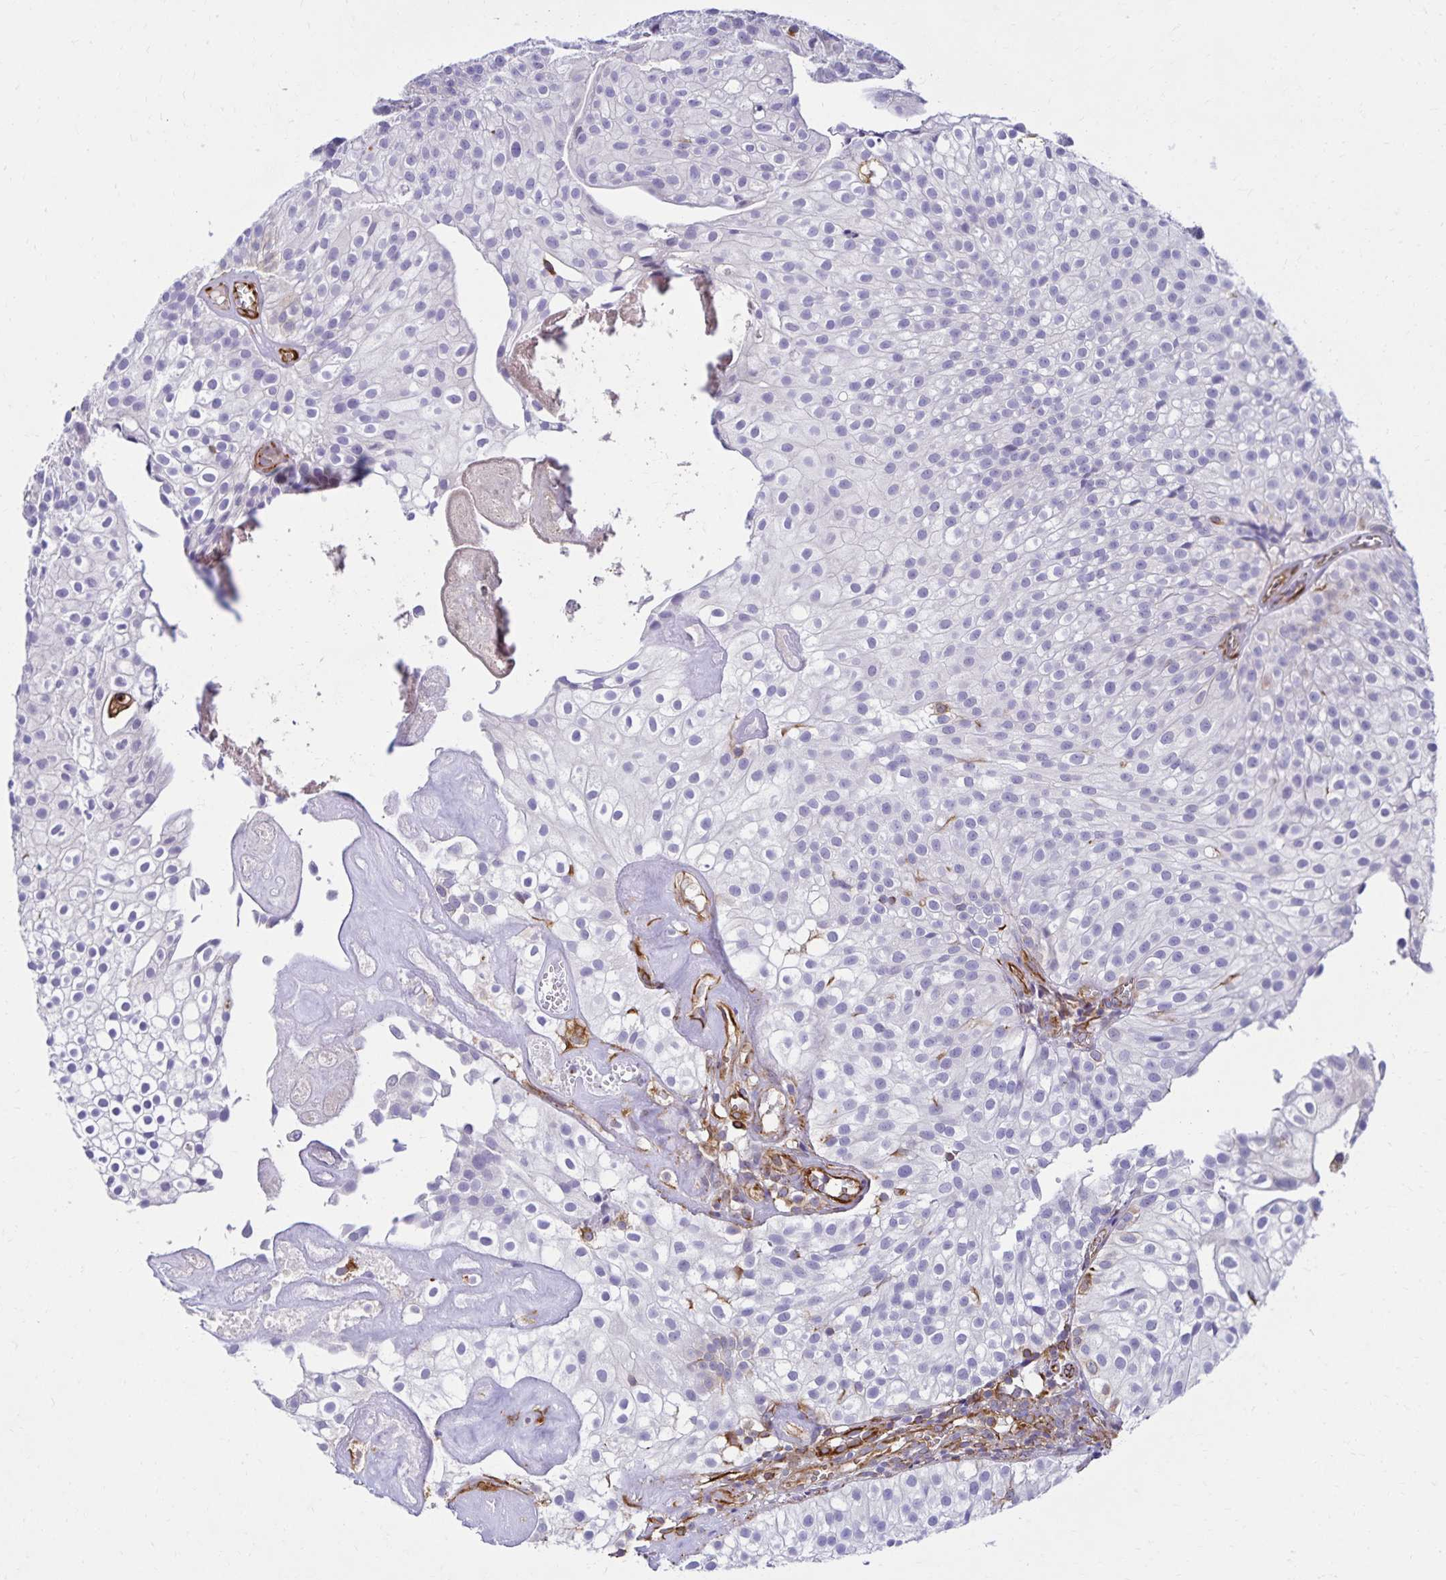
{"staining": {"intensity": "negative", "quantity": "none", "location": "none"}, "tissue": "urothelial cancer", "cell_type": "Tumor cells", "image_type": "cancer", "snomed": [{"axis": "morphology", "description": "Urothelial carcinoma, Low grade"}, {"axis": "topography", "description": "Urinary bladder"}], "caption": "A micrograph of urothelial carcinoma (low-grade) stained for a protein displays no brown staining in tumor cells.", "gene": "TRPV6", "patient": {"sex": "male", "age": 70}}